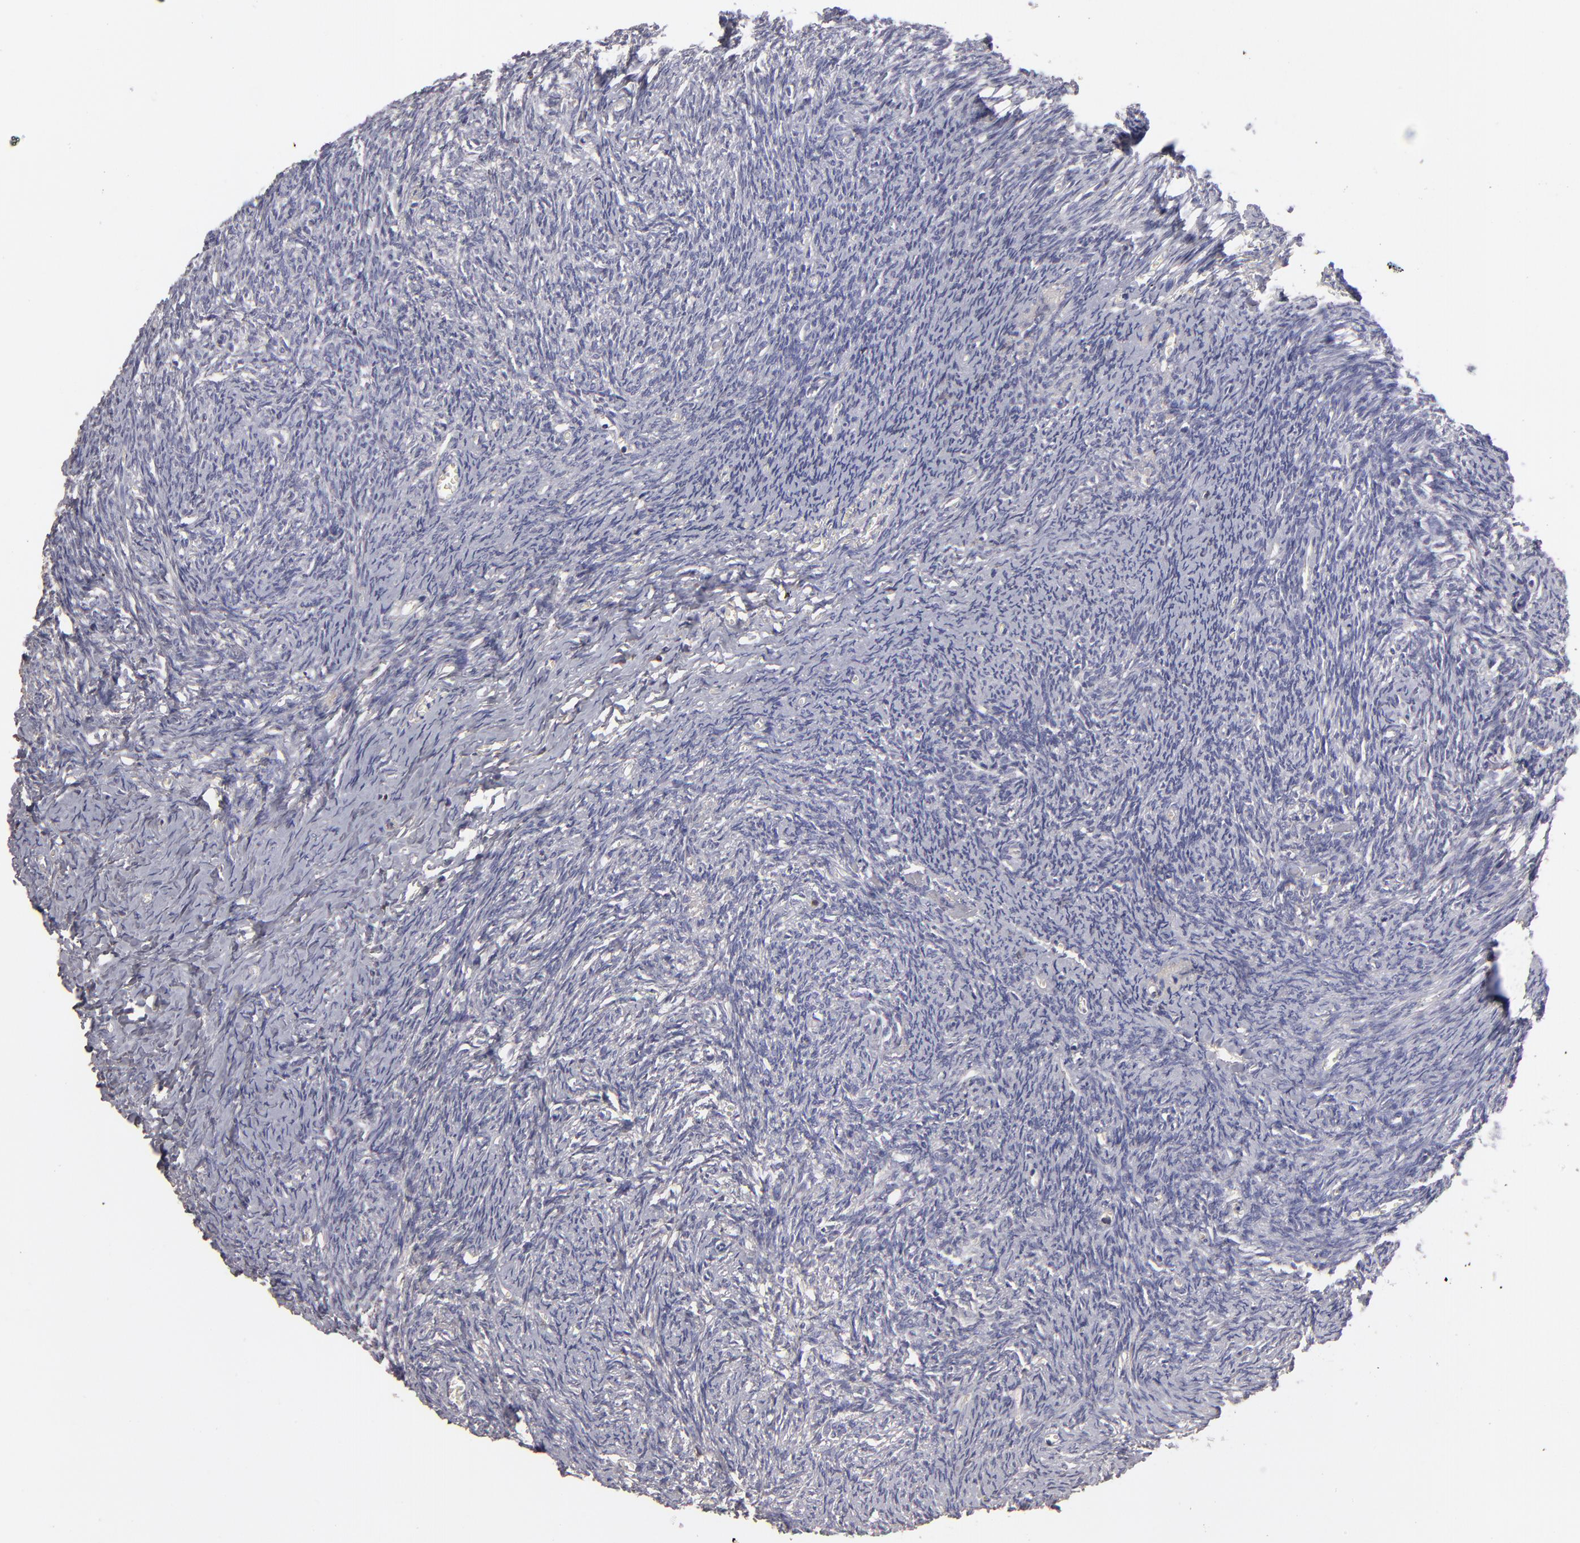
{"staining": {"intensity": "negative", "quantity": "none", "location": "none"}, "tissue": "ovary", "cell_type": "Ovarian stroma cells", "image_type": "normal", "snomed": [{"axis": "morphology", "description": "Normal tissue, NOS"}, {"axis": "topography", "description": "Ovary"}], "caption": "The IHC photomicrograph has no significant positivity in ovarian stroma cells of ovary.", "gene": "ABCC4", "patient": {"sex": "female", "age": 54}}